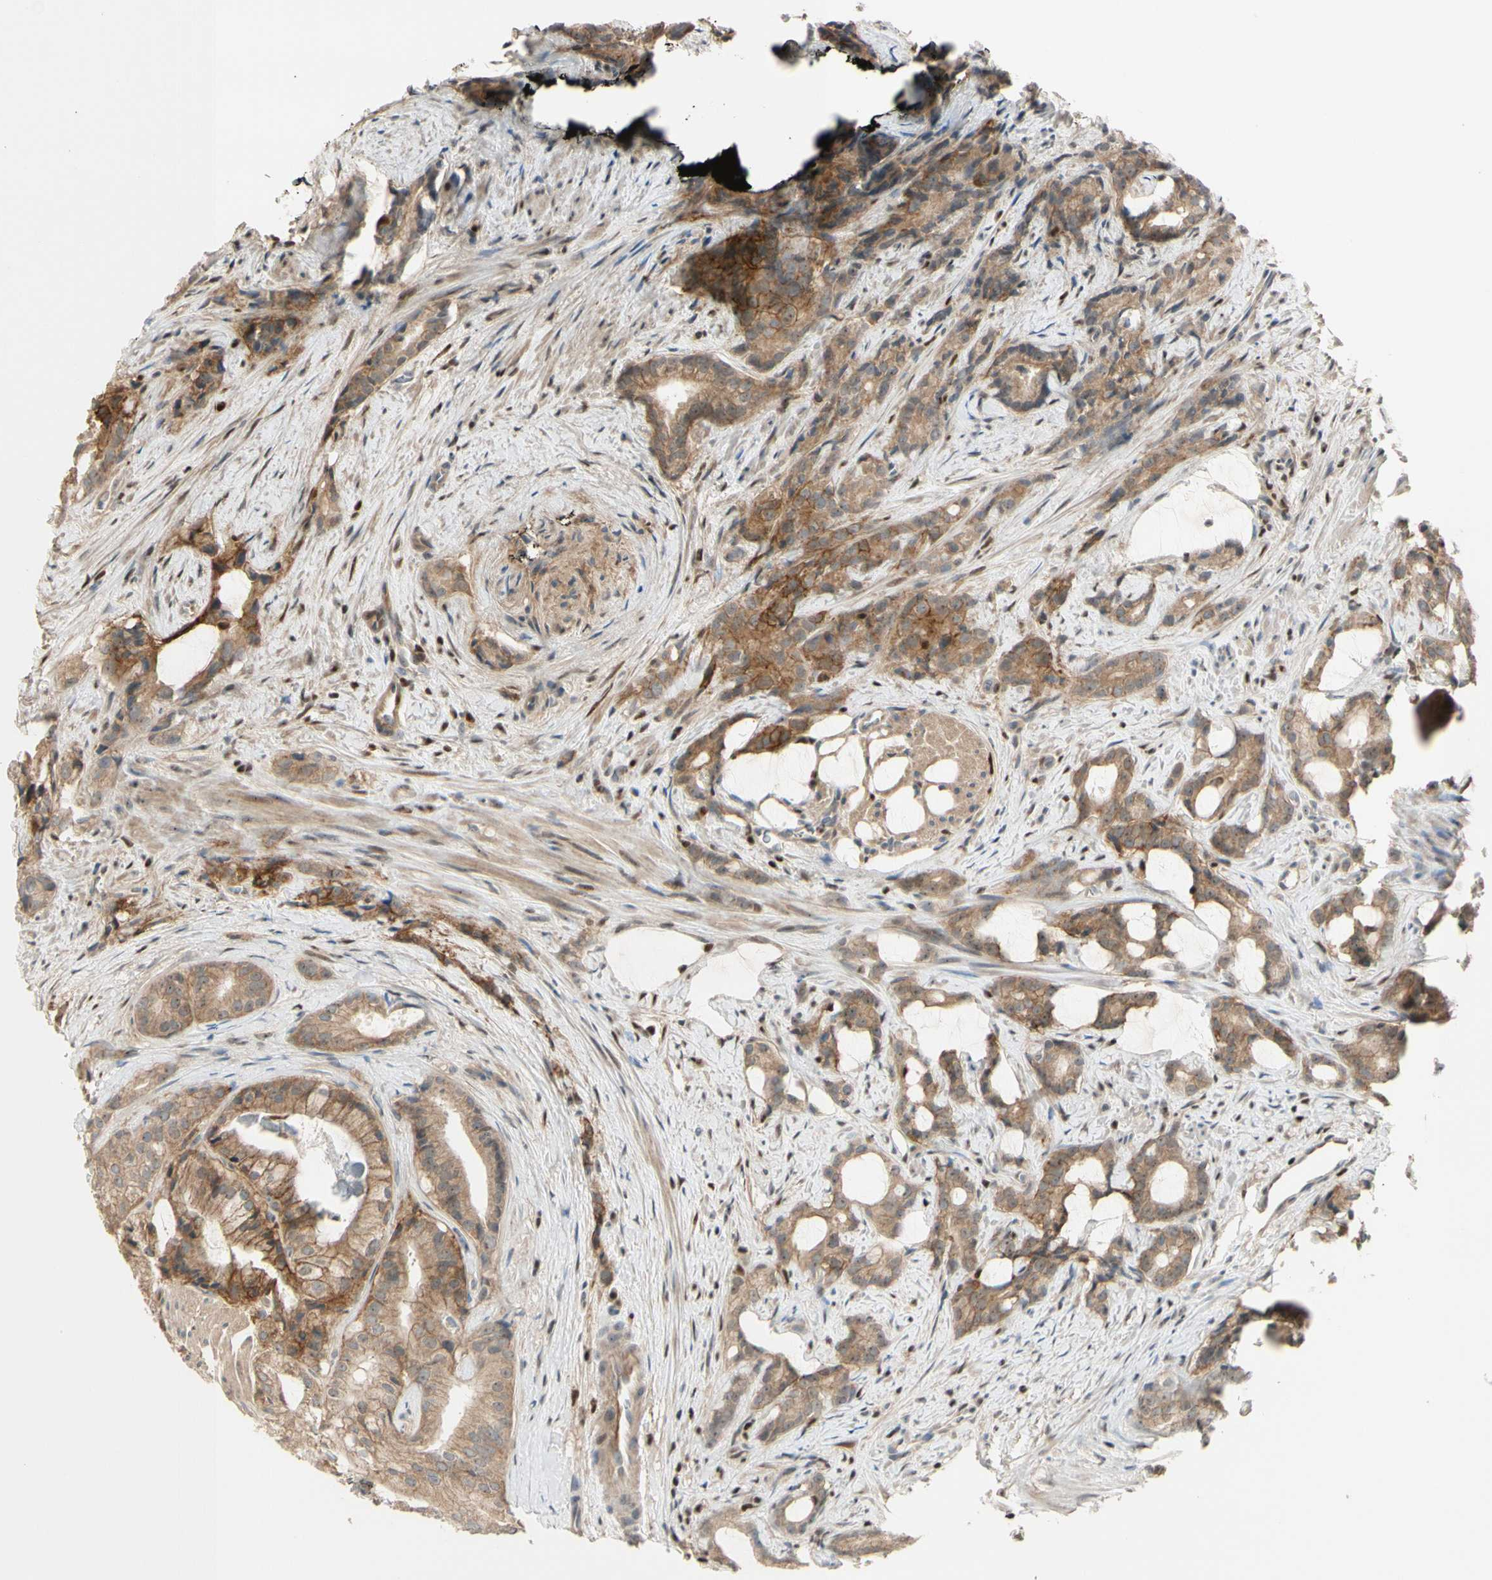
{"staining": {"intensity": "moderate", "quantity": "25%-75%", "location": "cytoplasmic/membranous"}, "tissue": "prostate cancer", "cell_type": "Tumor cells", "image_type": "cancer", "snomed": [{"axis": "morphology", "description": "Adenocarcinoma, Low grade"}, {"axis": "topography", "description": "Prostate"}], "caption": "The image exhibits immunohistochemical staining of prostate low-grade adenocarcinoma. There is moderate cytoplasmic/membranous positivity is seen in approximately 25%-75% of tumor cells. (IHC, brightfield microscopy, high magnification).", "gene": "NFYA", "patient": {"sex": "male", "age": 58}}